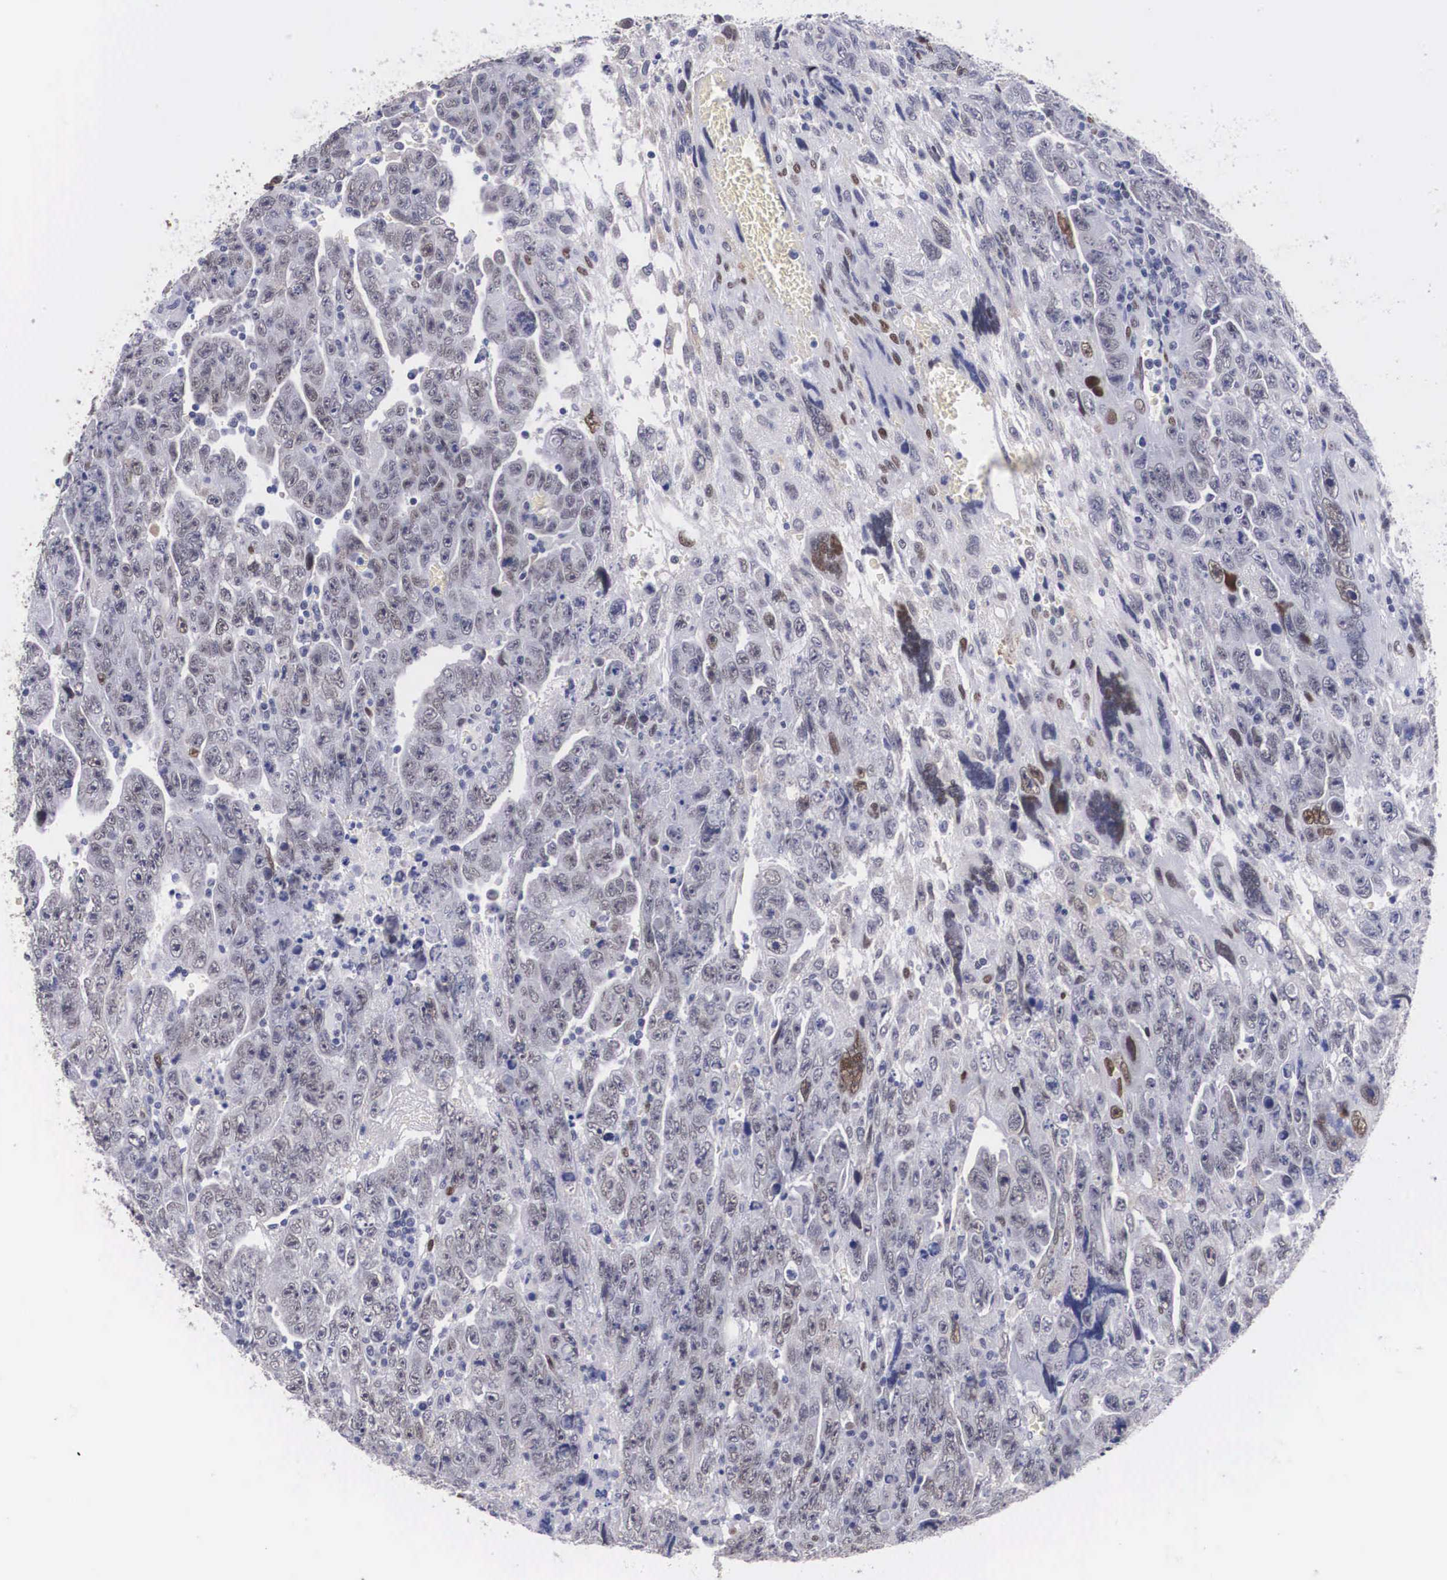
{"staining": {"intensity": "weak", "quantity": "25%-75%", "location": "nuclear"}, "tissue": "testis cancer", "cell_type": "Tumor cells", "image_type": "cancer", "snomed": [{"axis": "morphology", "description": "Carcinoma, Embryonal, NOS"}, {"axis": "topography", "description": "Testis"}], "caption": "Human testis embryonal carcinoma stained for a protein (brown) shows weak nuclear positive positivity in approximately 25%-75% of tumor cells.", "gene": "KHDRBS3", "patient": {"sex": "male", "age": 28}}